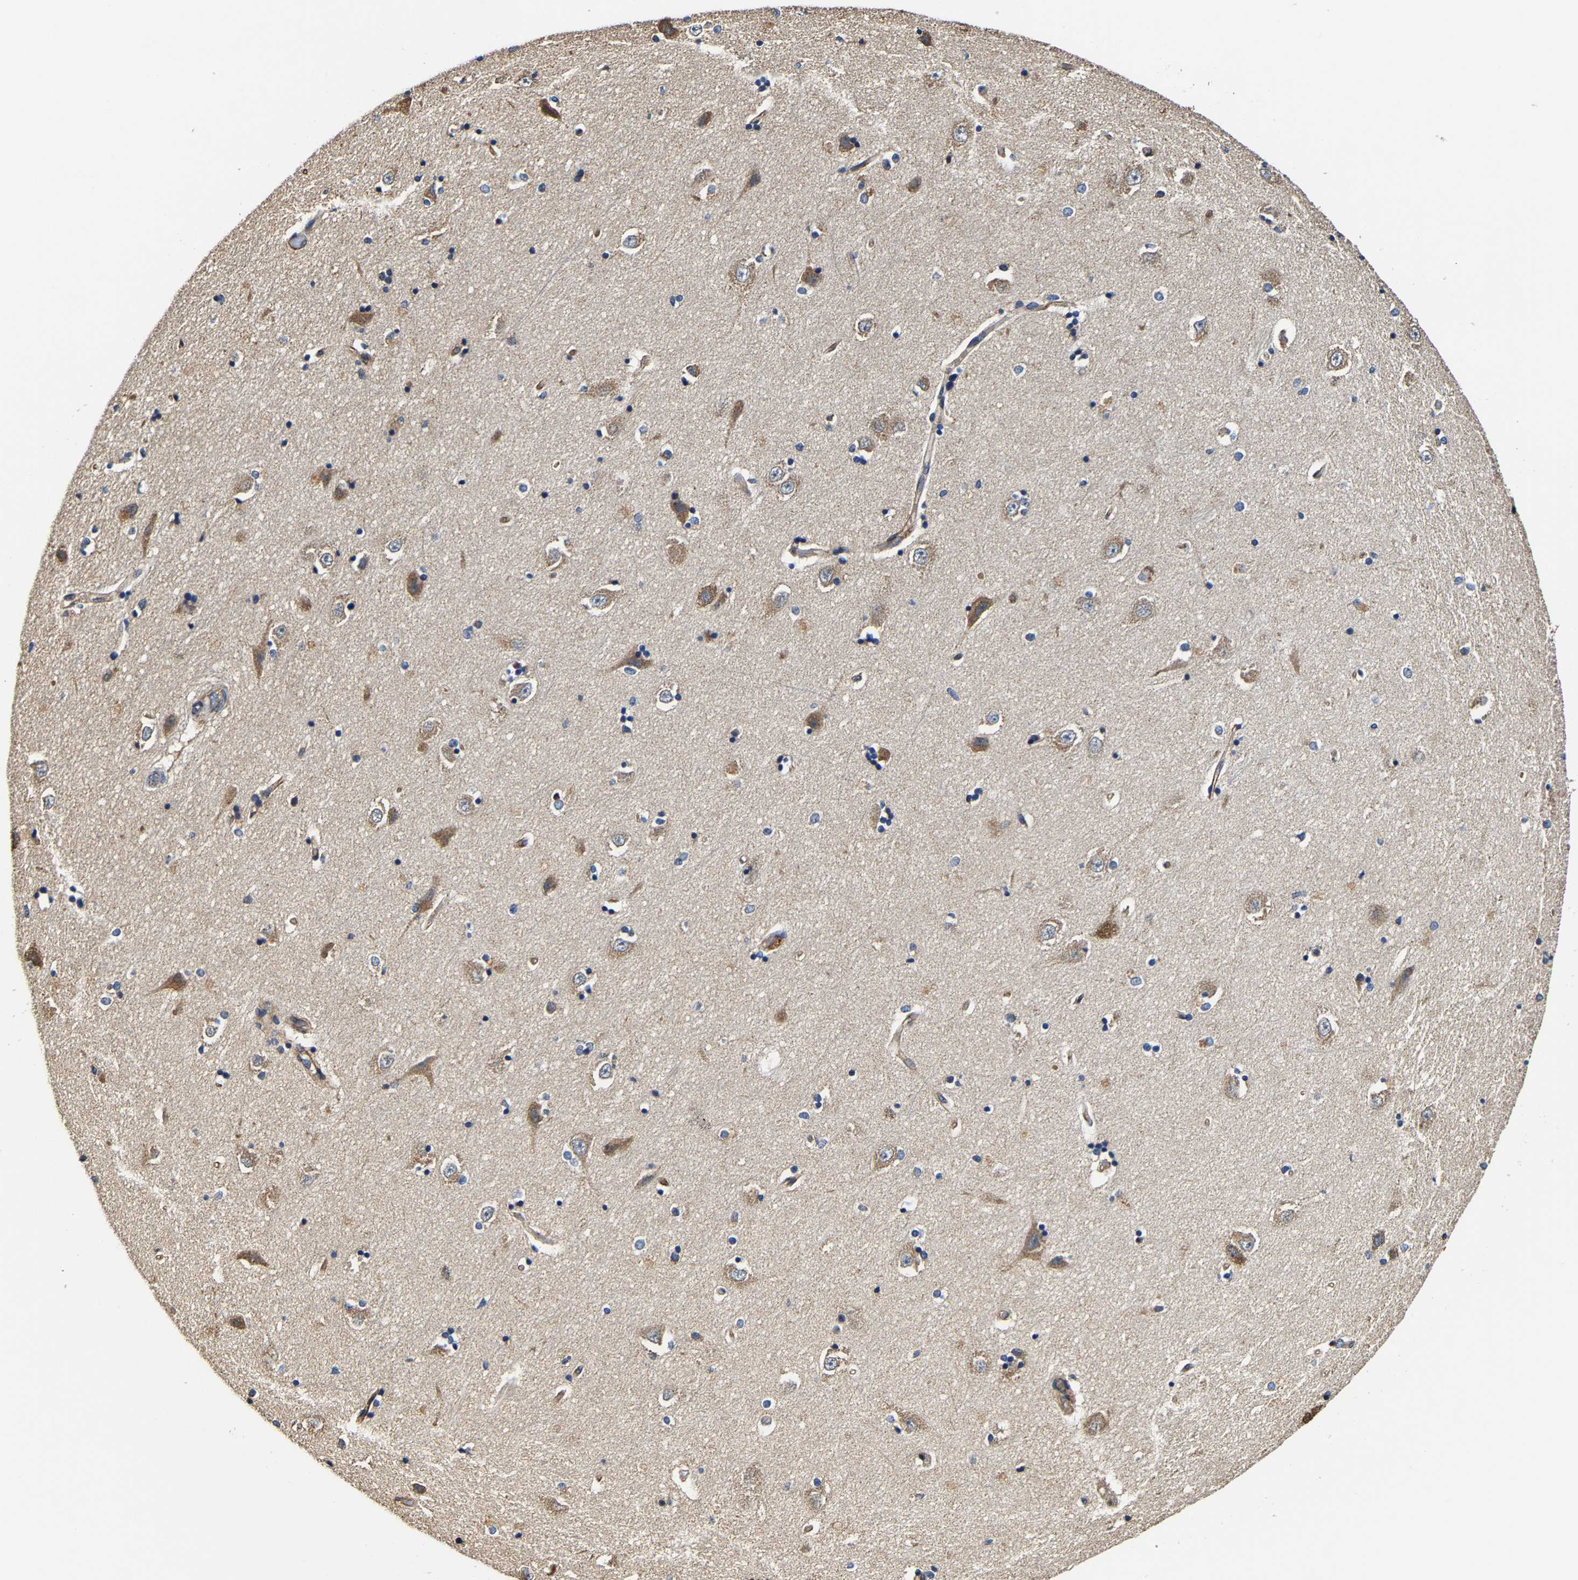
{"staining": {"intensity": "moderate", "quantity": "<25%", "location": "cytoplasmic/membranous"}, "tissue": "hippocampus", "cell_type": "Glial cells", "image_type": "normal", "snomed": [{"axis": "morphology", "description": "Normal tissue, NOS"}, {"axis": "topography", "description": "Hippocampus"}], "caption": "Immunohistochemistry (IHC) of normal human hippocampus demonstrates low levels of moderate cytoplasmic/membranous expression in about <25% of glial cells.", "gene": "GFRA3", "patient": {"sex": "male", "age": 45}}